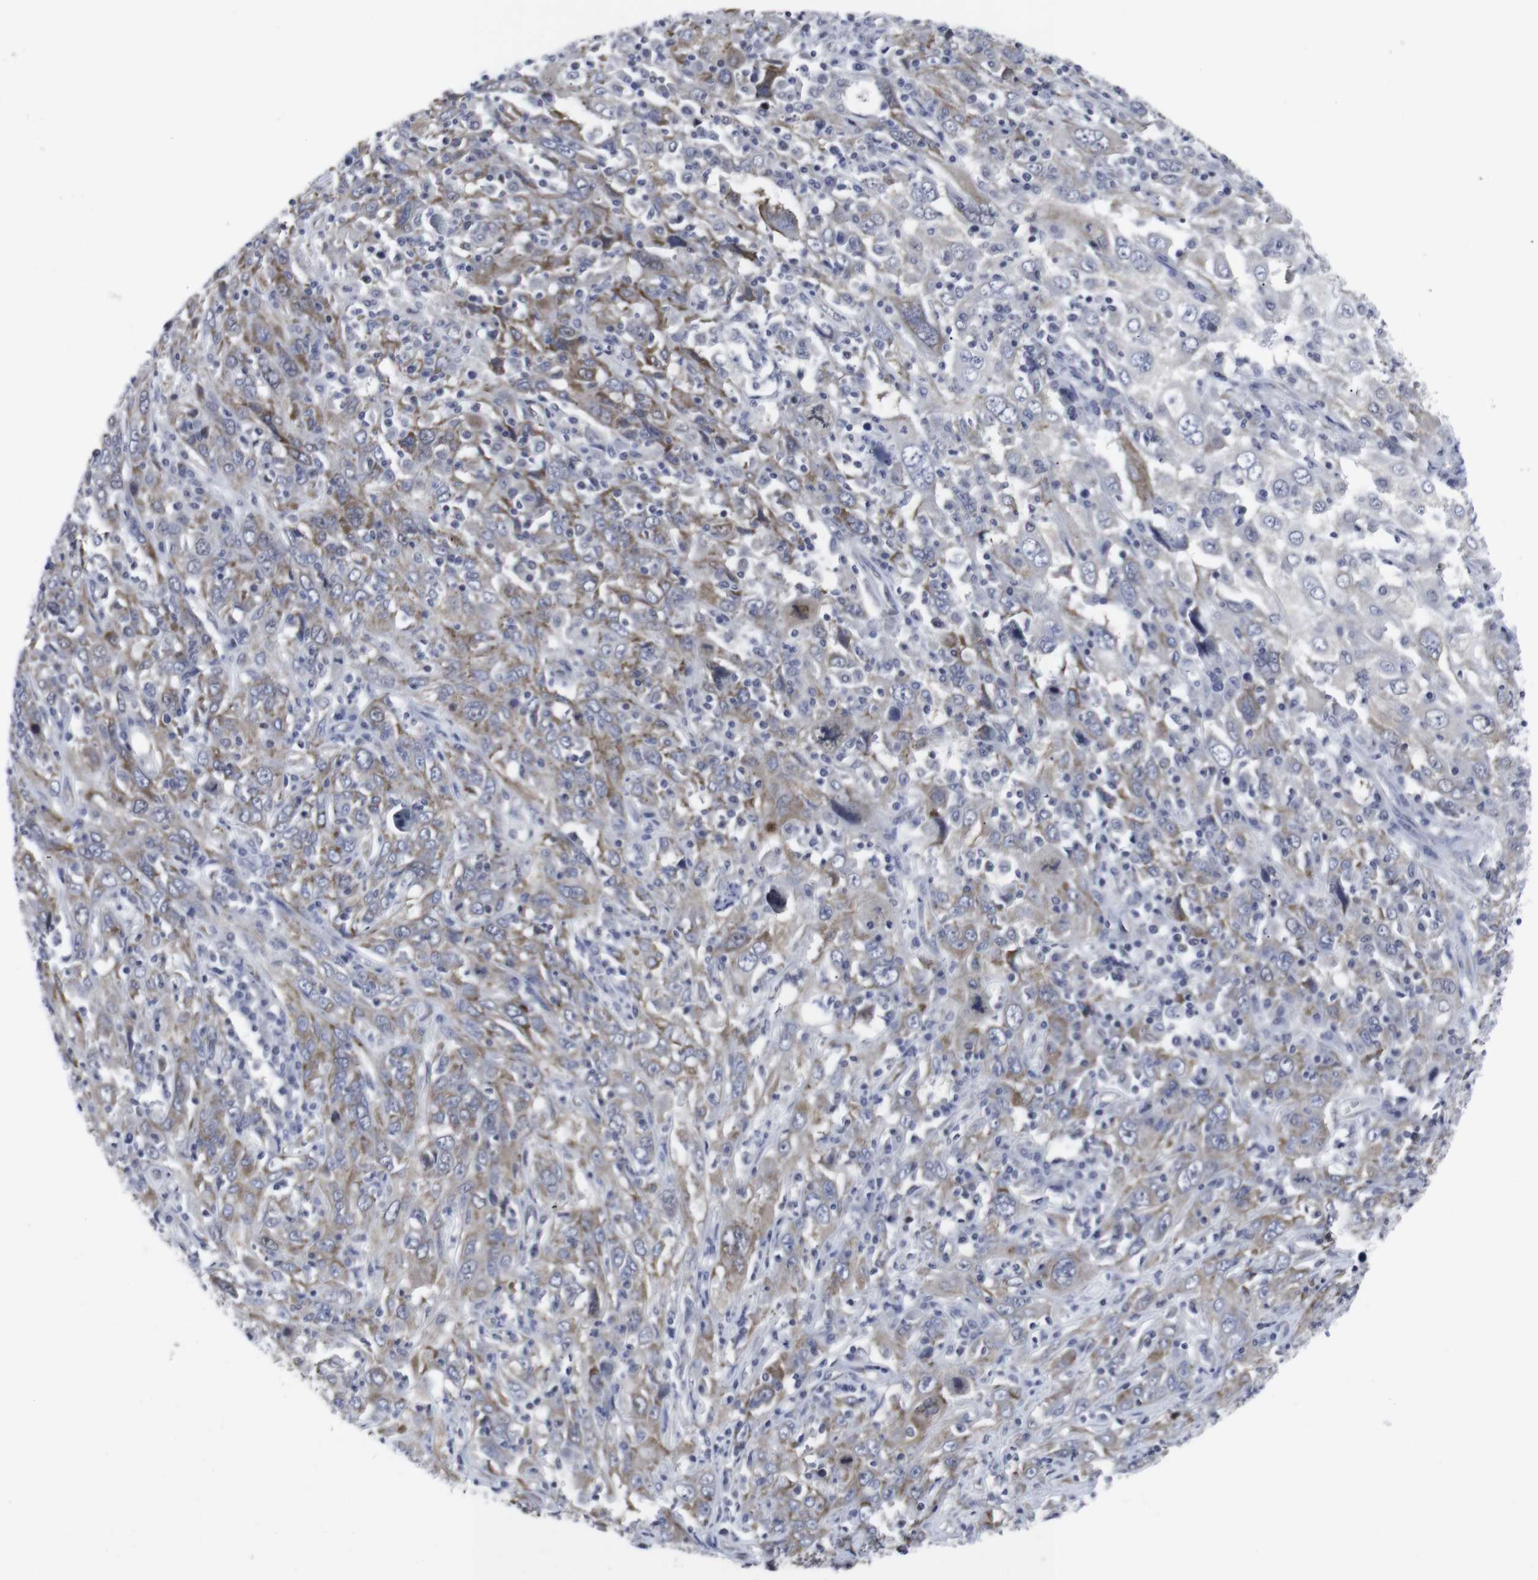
{"staining": {"intensity": "weak", "quantity": ">75%", "location": "cytoplasmic/membranous"}, "tissue": "cervical cancer", "cell_type": "Tumor cells", "image_type": "cancer", "snomed": [{"axis": "morphology", "description": "Squamous cell carcinoma, NOS"}, {"axis": "topography", "description": "Cervix"}], "caption": "This histopathology image demonstrates IHC staining of human cervical cancer, with low weak cytoplasmic/membranous expression in about >75% of tumor cells.", "gene": "GEMIN2", "patient": {"sex": "female", "age": 46}}